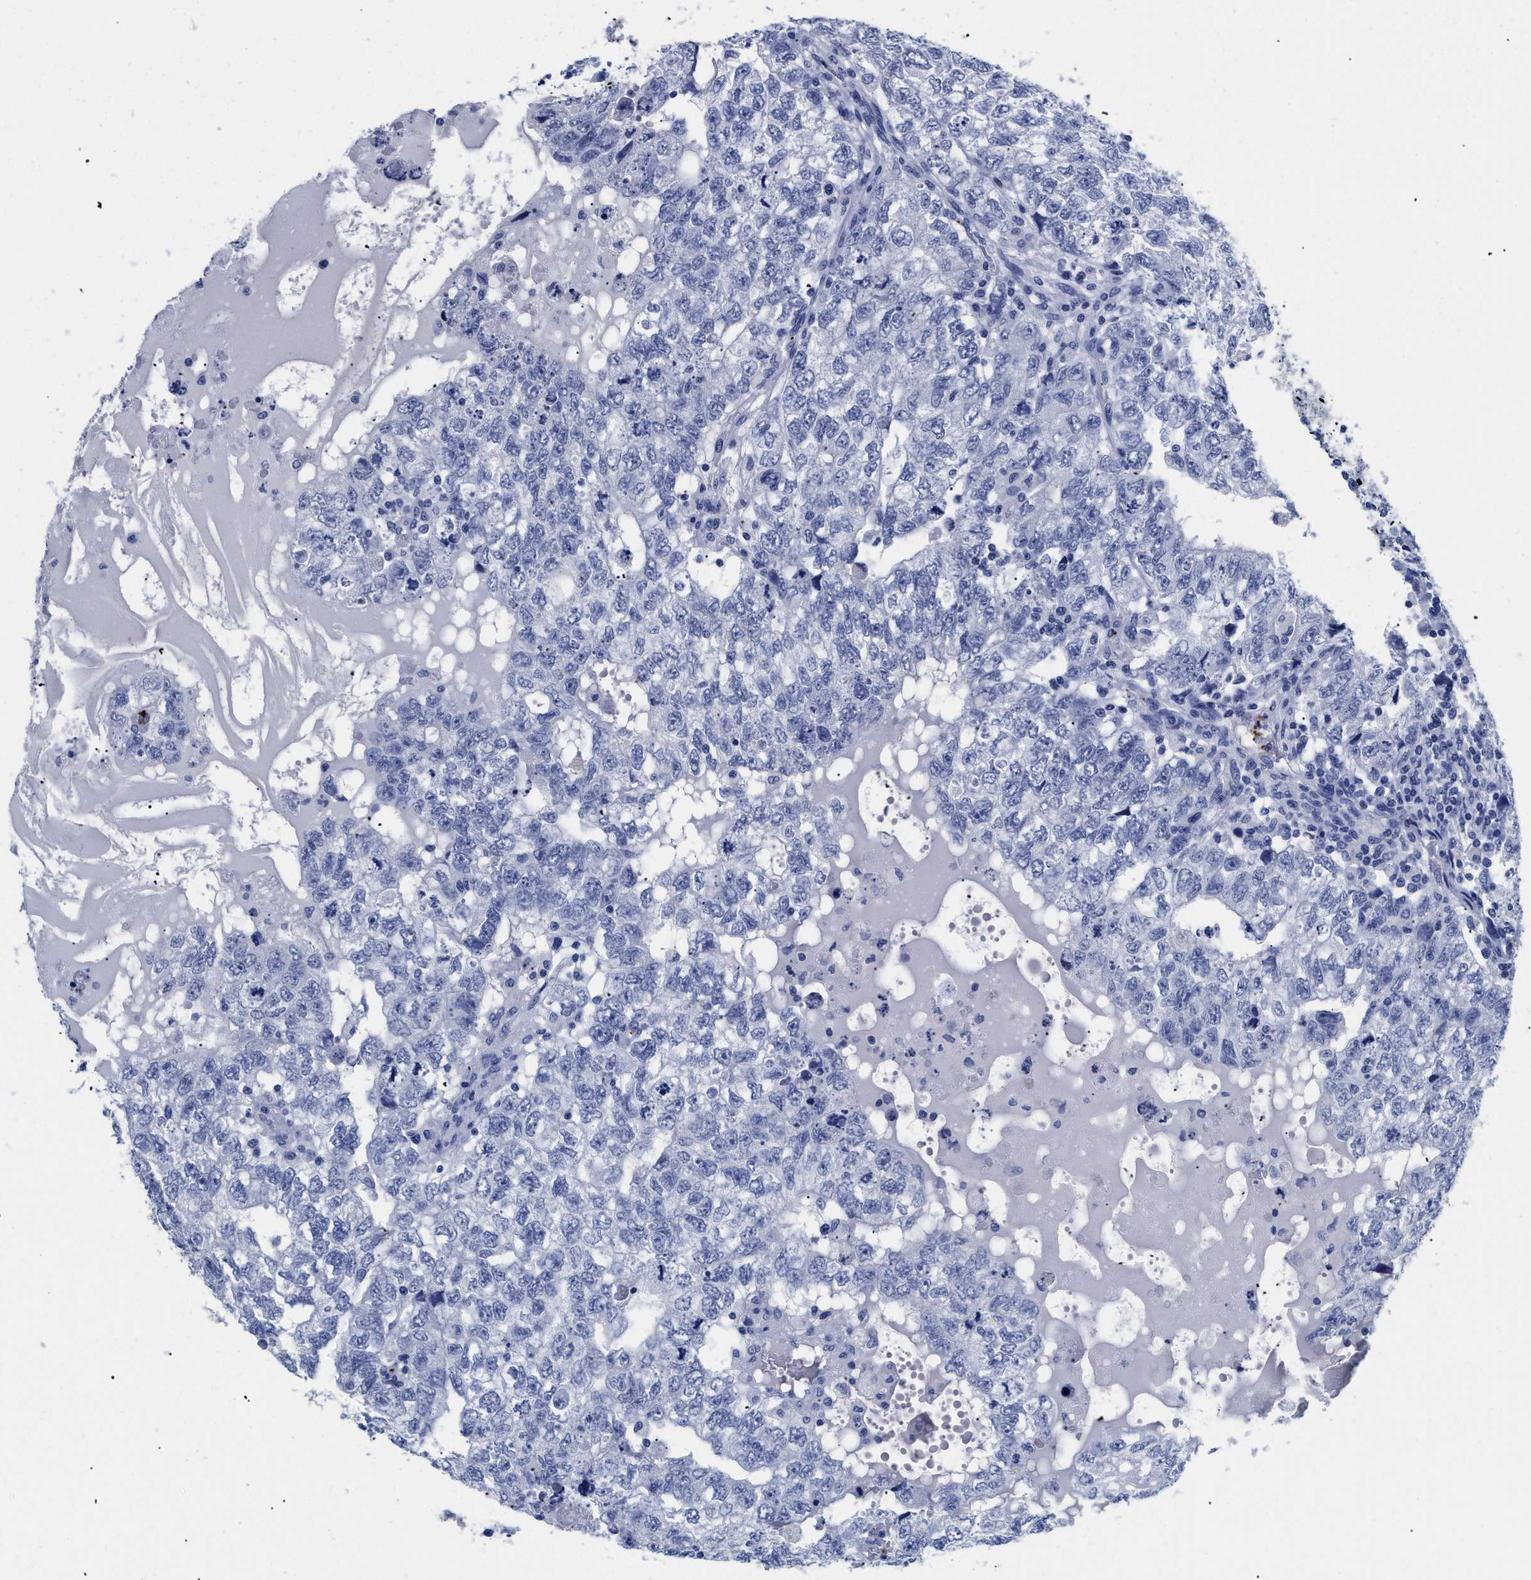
{"staining": {"intensity": "negative", "quantity": "none", "location": "none"}, "tissue": "testis cancer", "cell_type": "Tumor cells", "image_type": "cancer", "snomed": [{"axis": "morphology", "description": "Carcinoma, Embryonal, NOS"}, {"axis": "topography", "description": "Testis"}], "caption": "IHC of human embryonal carcinoma (testis) exhibits no positivity in tumor cells.", "gene": "TREML1", "patient": {"sex": "male", "age": 36}}